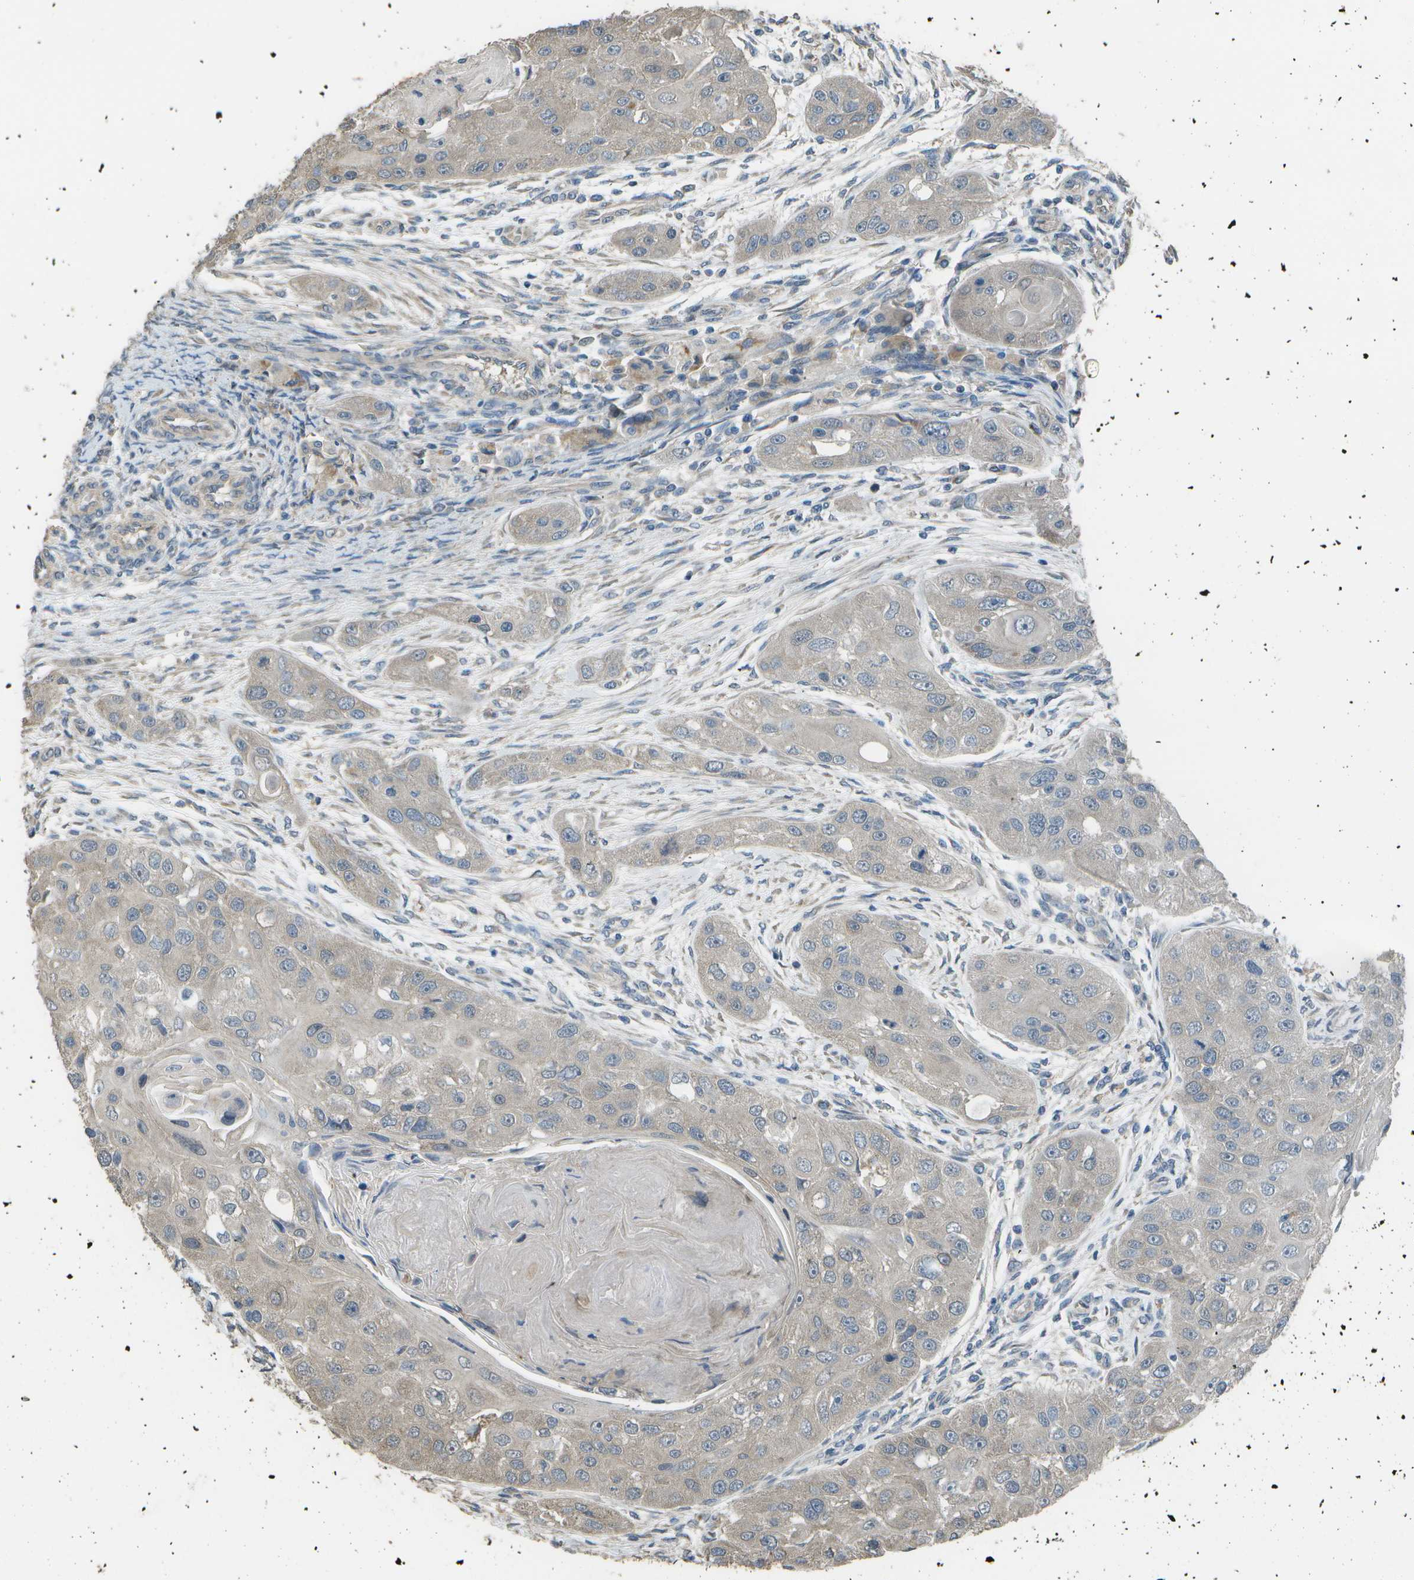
{"staining": {"intensity": "weak", "quantity": "<25%", "location": "cytoplasmic/membranous"}, "tissue": "head and neck cancer", "cell_type": "Tumor cells", "image_type": "cancer", "snomed": [{"axis": "morphology", "description": "Normal tissue, NOS"}, {"axis": "morphology", "description": "Squamous cell carcinoma, NOS"}, {"axis": "topography", "description": "Skeletal muscle"}, {"axis": "topography", "description": "Head-Neck"}], "caption": "Protein analysis of squamous cell carcinoma (head and neck) shows no significant expression in tumor cells.", "gene": "CLNS1A", "patient": {"sex": "male", "age": 51}}